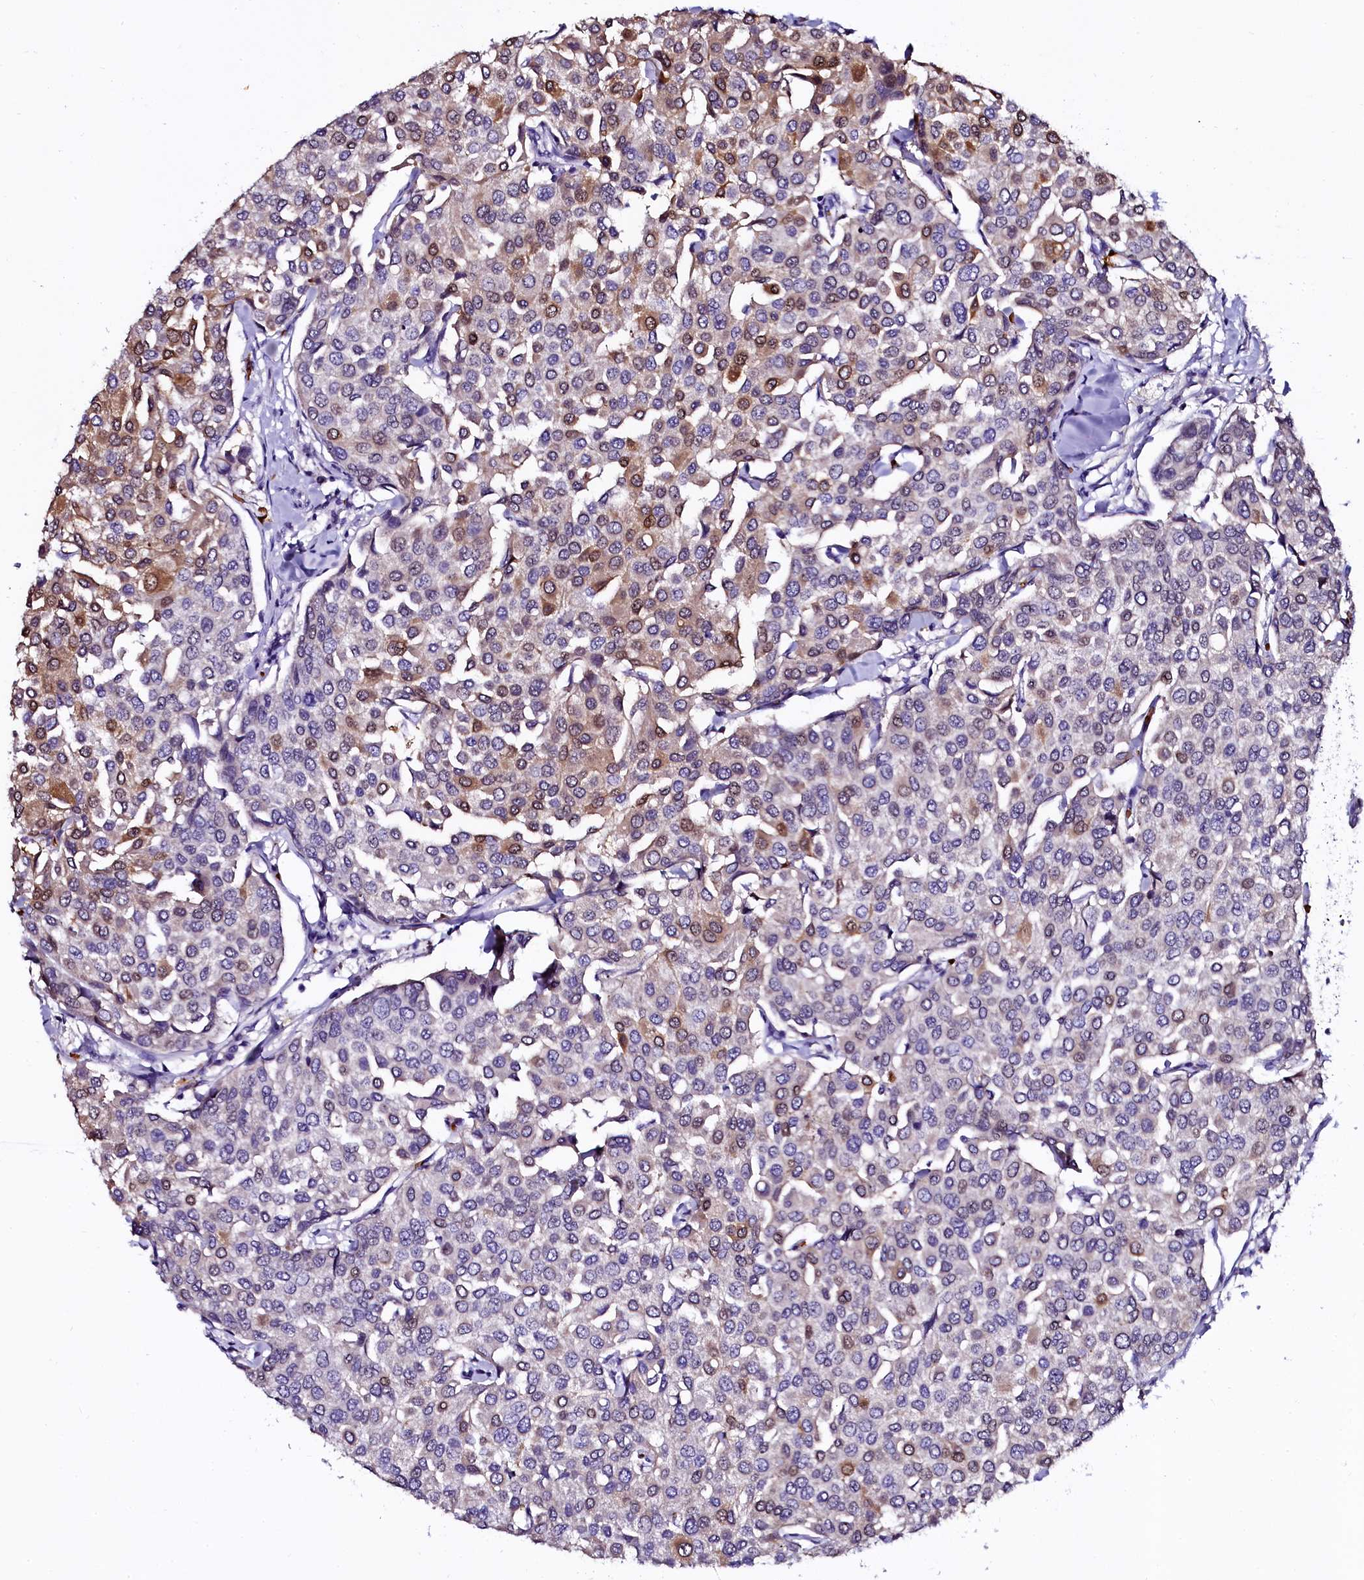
{"staining": {"intensity": "moderate", "quantity": "<25%", "location": "cytoplasmic/membranous"}, "tissue": "breast cancer", "cell_type": "Tumor cells", "image_type": "cancer", "snomed": [{"axis": "morphology", "description": "Duct carcinoma"}, {"axis": "topography", "description": "Breast"}], "caption": "IHC staining of breast cancer, which reveals low levels of moderate cytoplasmic/membranous staining in approximately <25% of tumor cells indicating moderate cytoplasmic/membranous protein expression. The staining was performed using DAB (3,3'-diaminobenzidine) (brown) for protein detection and nuclei were counterstained in hematoxylin (blue).", "gene": "CTDSPL2", "patient": {"sex": "female", "age": 55}}